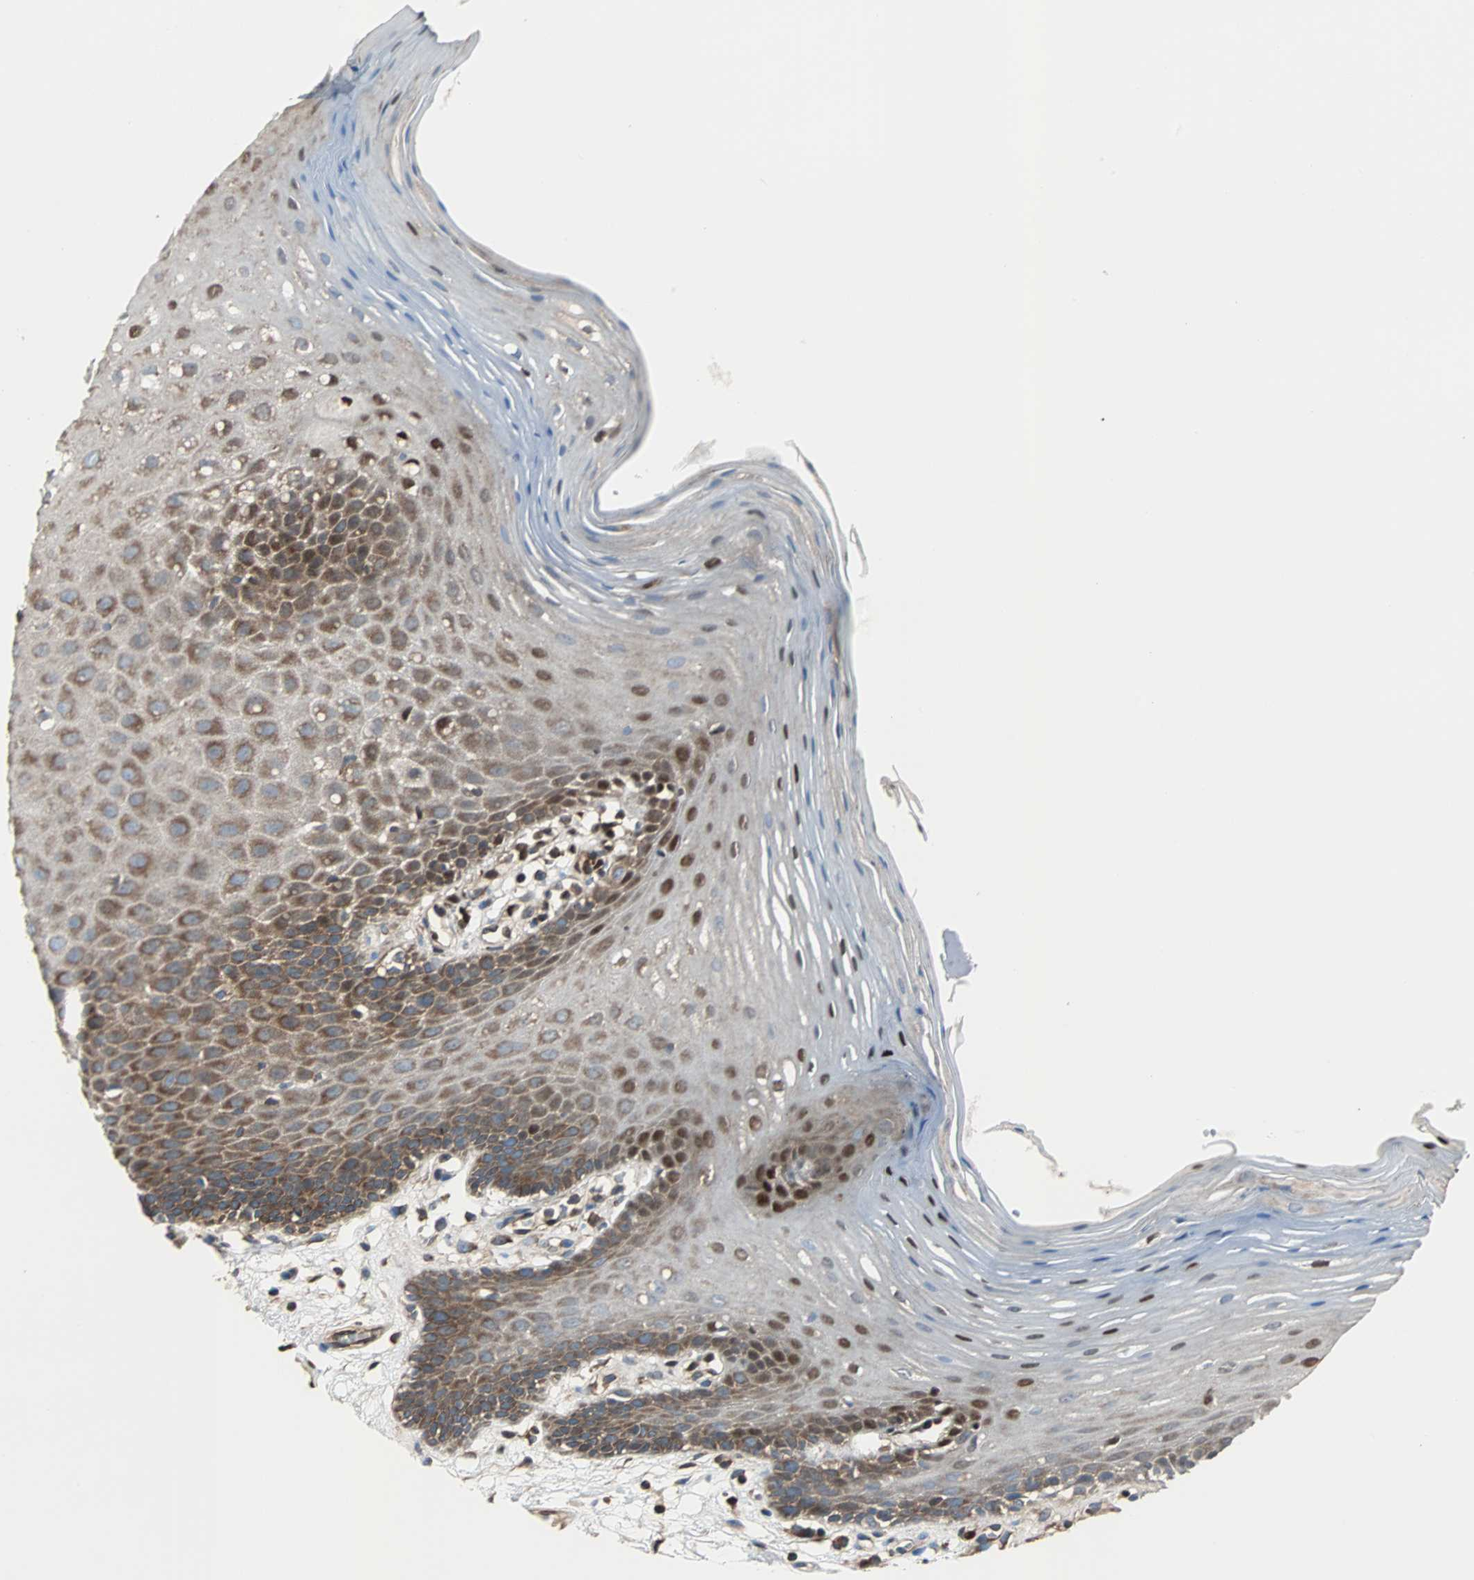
{"staining": {"intensity": "strong", "quantity": ">75%", "location": "cytoplasmic/membranous,nuclear"}, "tissue": "oral mucosa", "cell_type": "Squamous epithelial cells", "image_type": "normal", "snomed": [{"axis": "morphology", "description": "Normal tissue, NOS"}, {"axis": "morphology", "description": "Squamous cell carcinoma, NOS"}, {"axis": "topography", "description": "Skeletal muscle"}, {"axis": "topography", "description": "Oral tissue"}, {"axis": "topography", "description": "Head-Neck"}], "caption": "Benign oral mucosa reveals strong cytoplasmic/membranous,nuclear expression in about >75% of squamous epithelial cells, visualized by immunohistochemistry.", "gene": "RELA", "patient": {"sex": "male", "age": 71}}